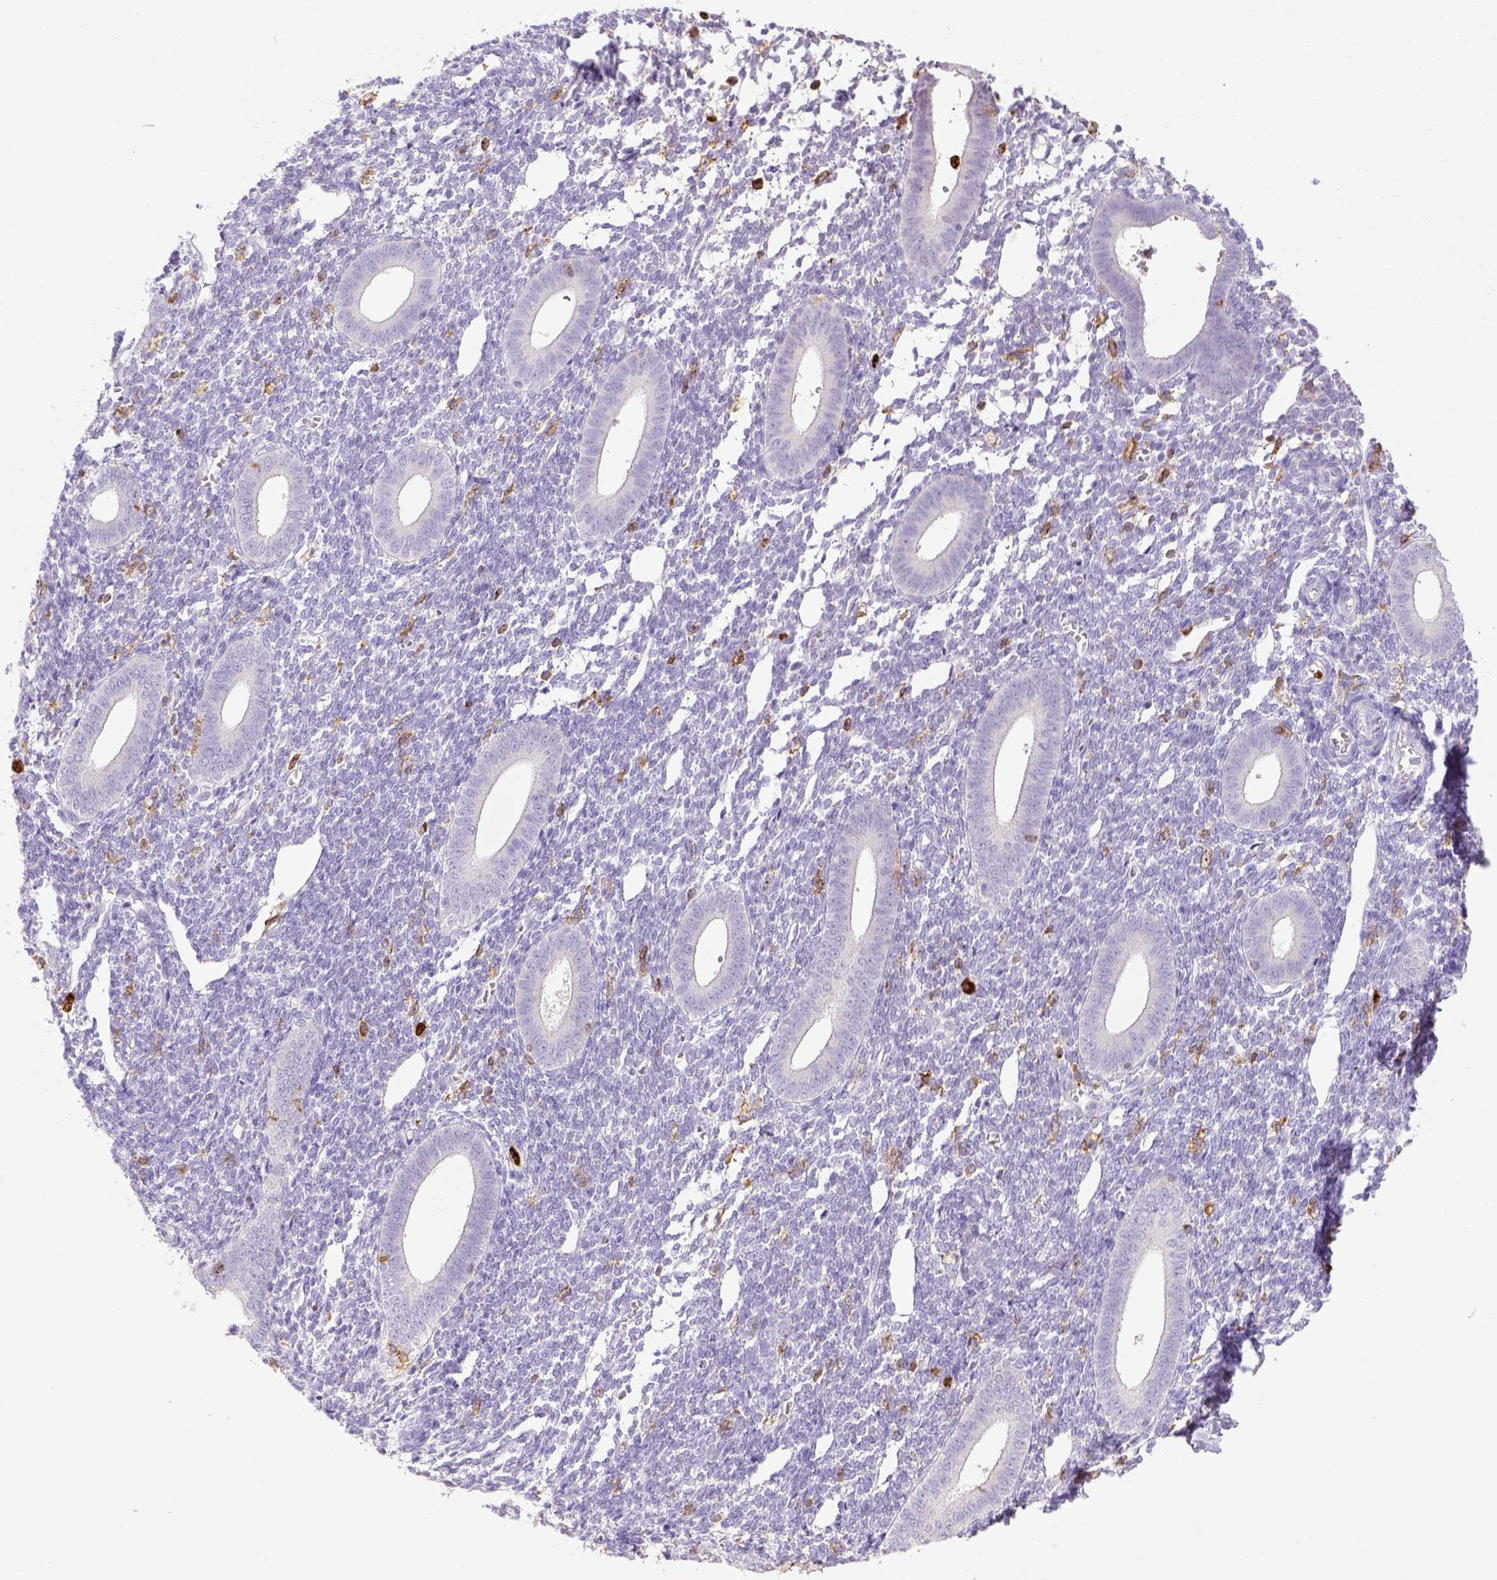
{"staining": {"intensity": "negative", "quantity": "none", "location": "none"}, "tissue": "endometrium", "cell_type": "Cells in endometrial stroma", "image_type": "normal", "snomed": [{"axis": "morphology", "description": "Normal tissue, NOS"}, {"axis": "topography", "description": "Endometrium"}], "caption": "The image demonstrates no staining of cells in endometrial stroma in unremarkable endometrium.", "gene": "ITGAM", "patient": {"sex": "female", "age": 25}}